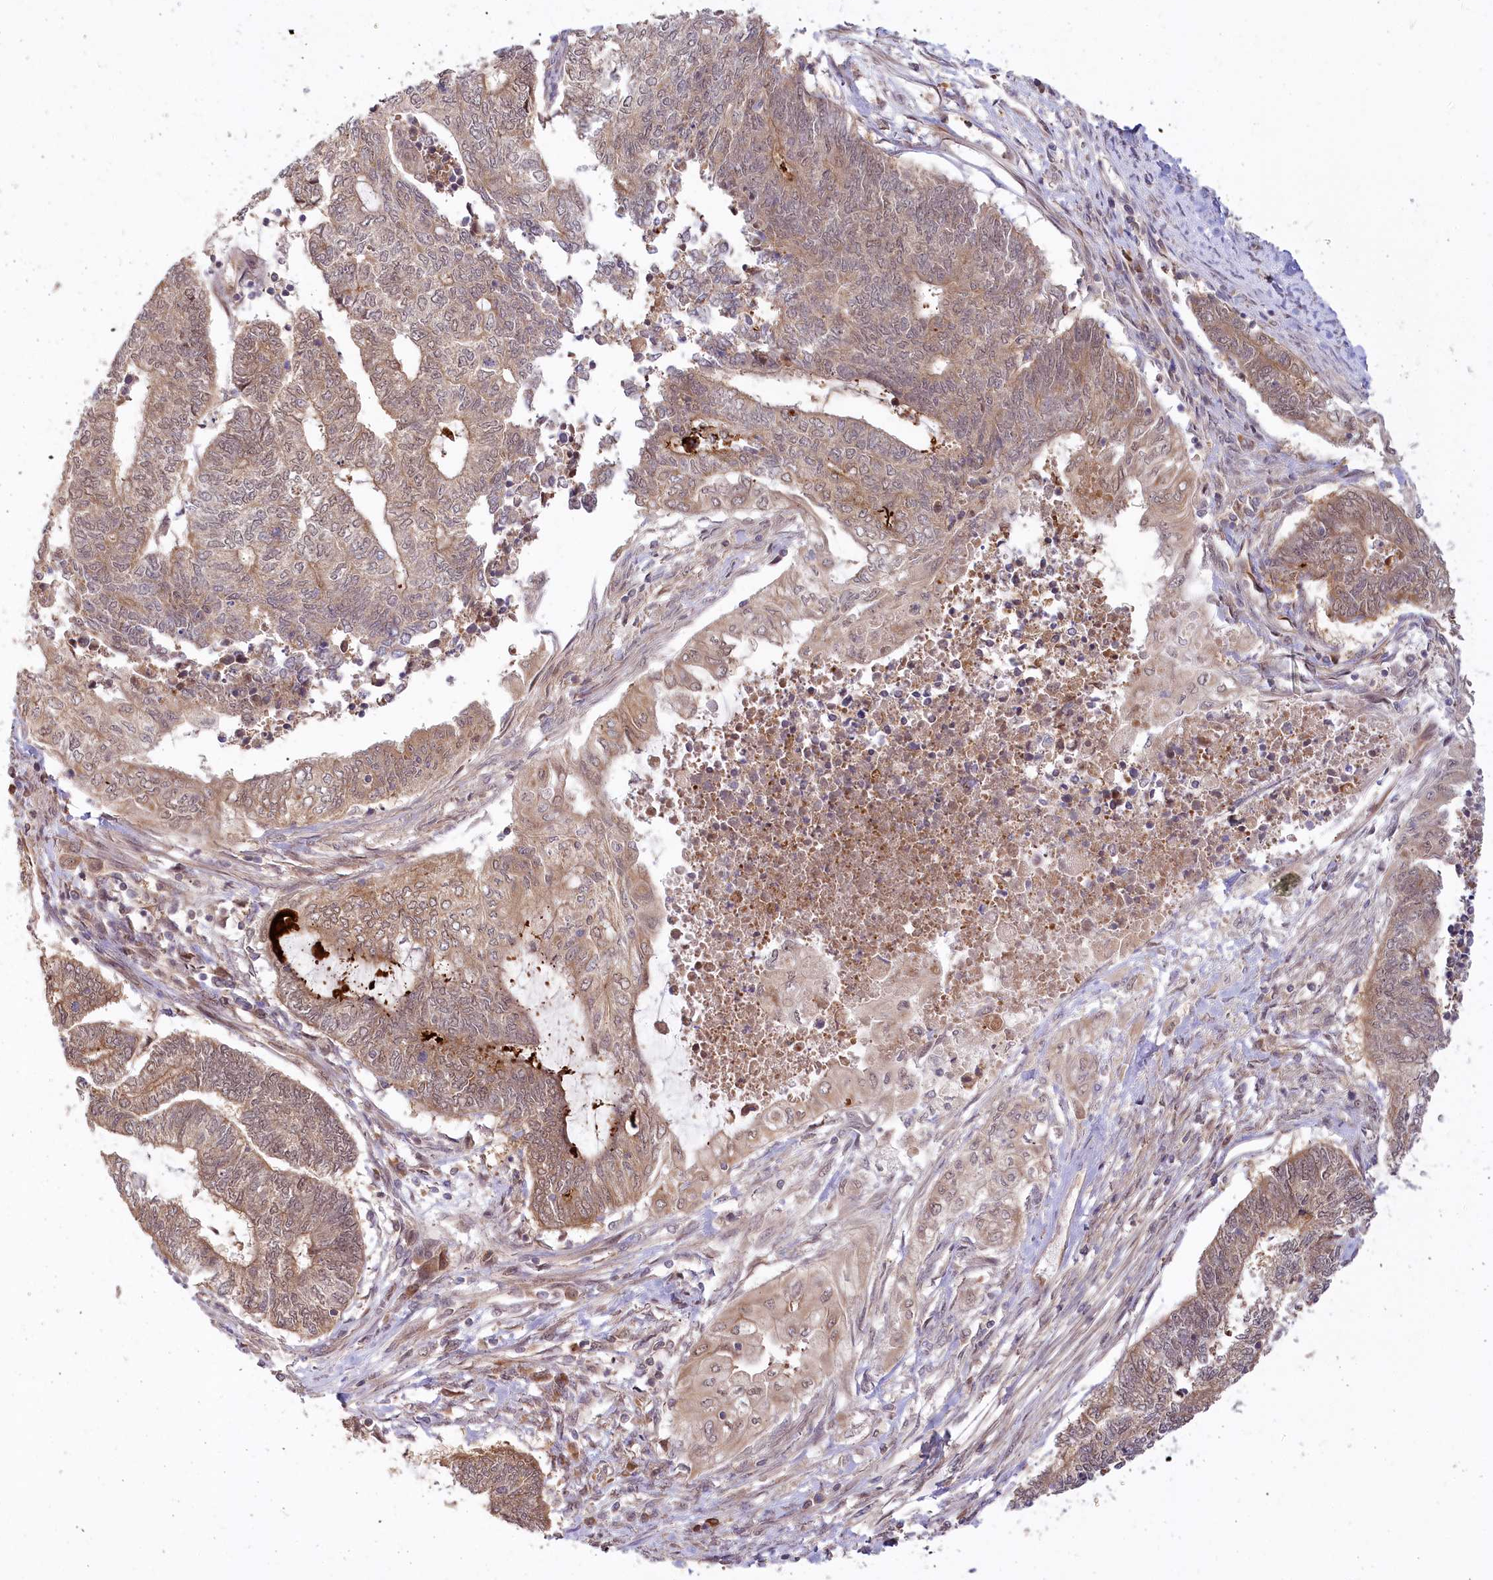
{"staining": {"intensity": "moderate", "quantity": ">75%", "location": "cytoplasmic/membranous"}, "tissue": "endometrial cancer", "cell_type": "Tumor cells", "image_type": "cancer", "snomed": [{"axis": "morphology", "description": "Adenocarcinoma, NOS"}, {"axis": "topography", "description": "Uterus"}, {"axis": "topography", "description": "Endometrium"}], "caption": "Human adenocarcinoma (endometrial) stained with a brown dye displays moderate cytoplasmic/membranous positive staining in approximately >75% of tumor cells.", "gene": "CEP70", "patient": {"sex": "female", "age": 70}}